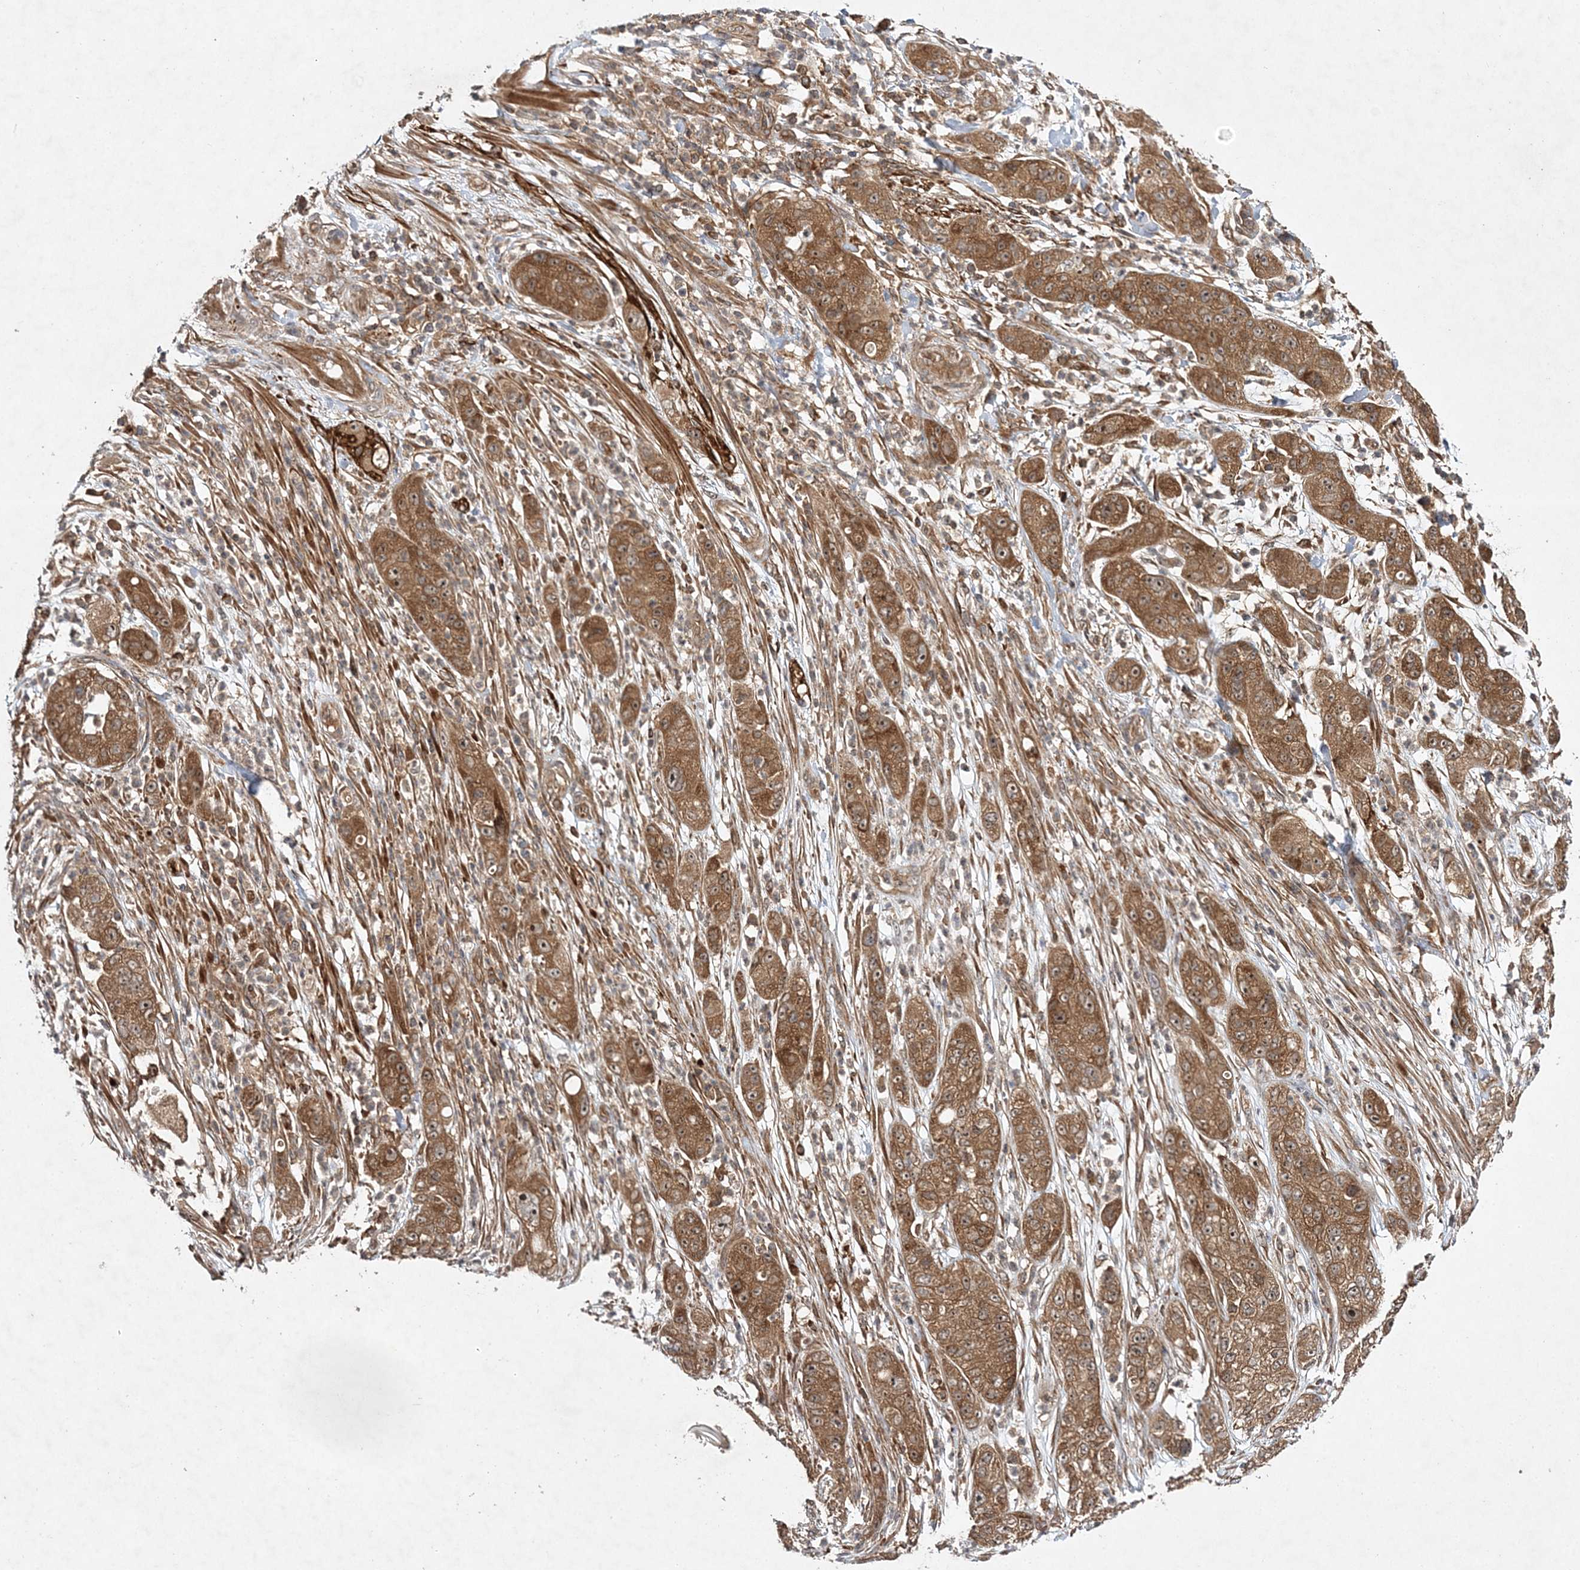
{"staining": {"intensity": "moderate", "quantity": ">75%", "location": "cytoplasmic/membranous"}, "tissue": "pancreatic cancer", "cell_type": "Tumor cells", "image_type": "cancer", "snomed": [{"axis": "morphology", "description": "Adenocarcinoma, NOS"}, {"axis": "topography", "description": "Pancreas"}], "caption": "Approximately >75% of tumor cells in human adenocarcinoma (pancreatic) exhibit moderate cytoplasmic/membranous protein expression as visualized by brown immunohistochemical staining.", "gene": "TMEM9B", "patient": {"sex": "female", "age": 78}}